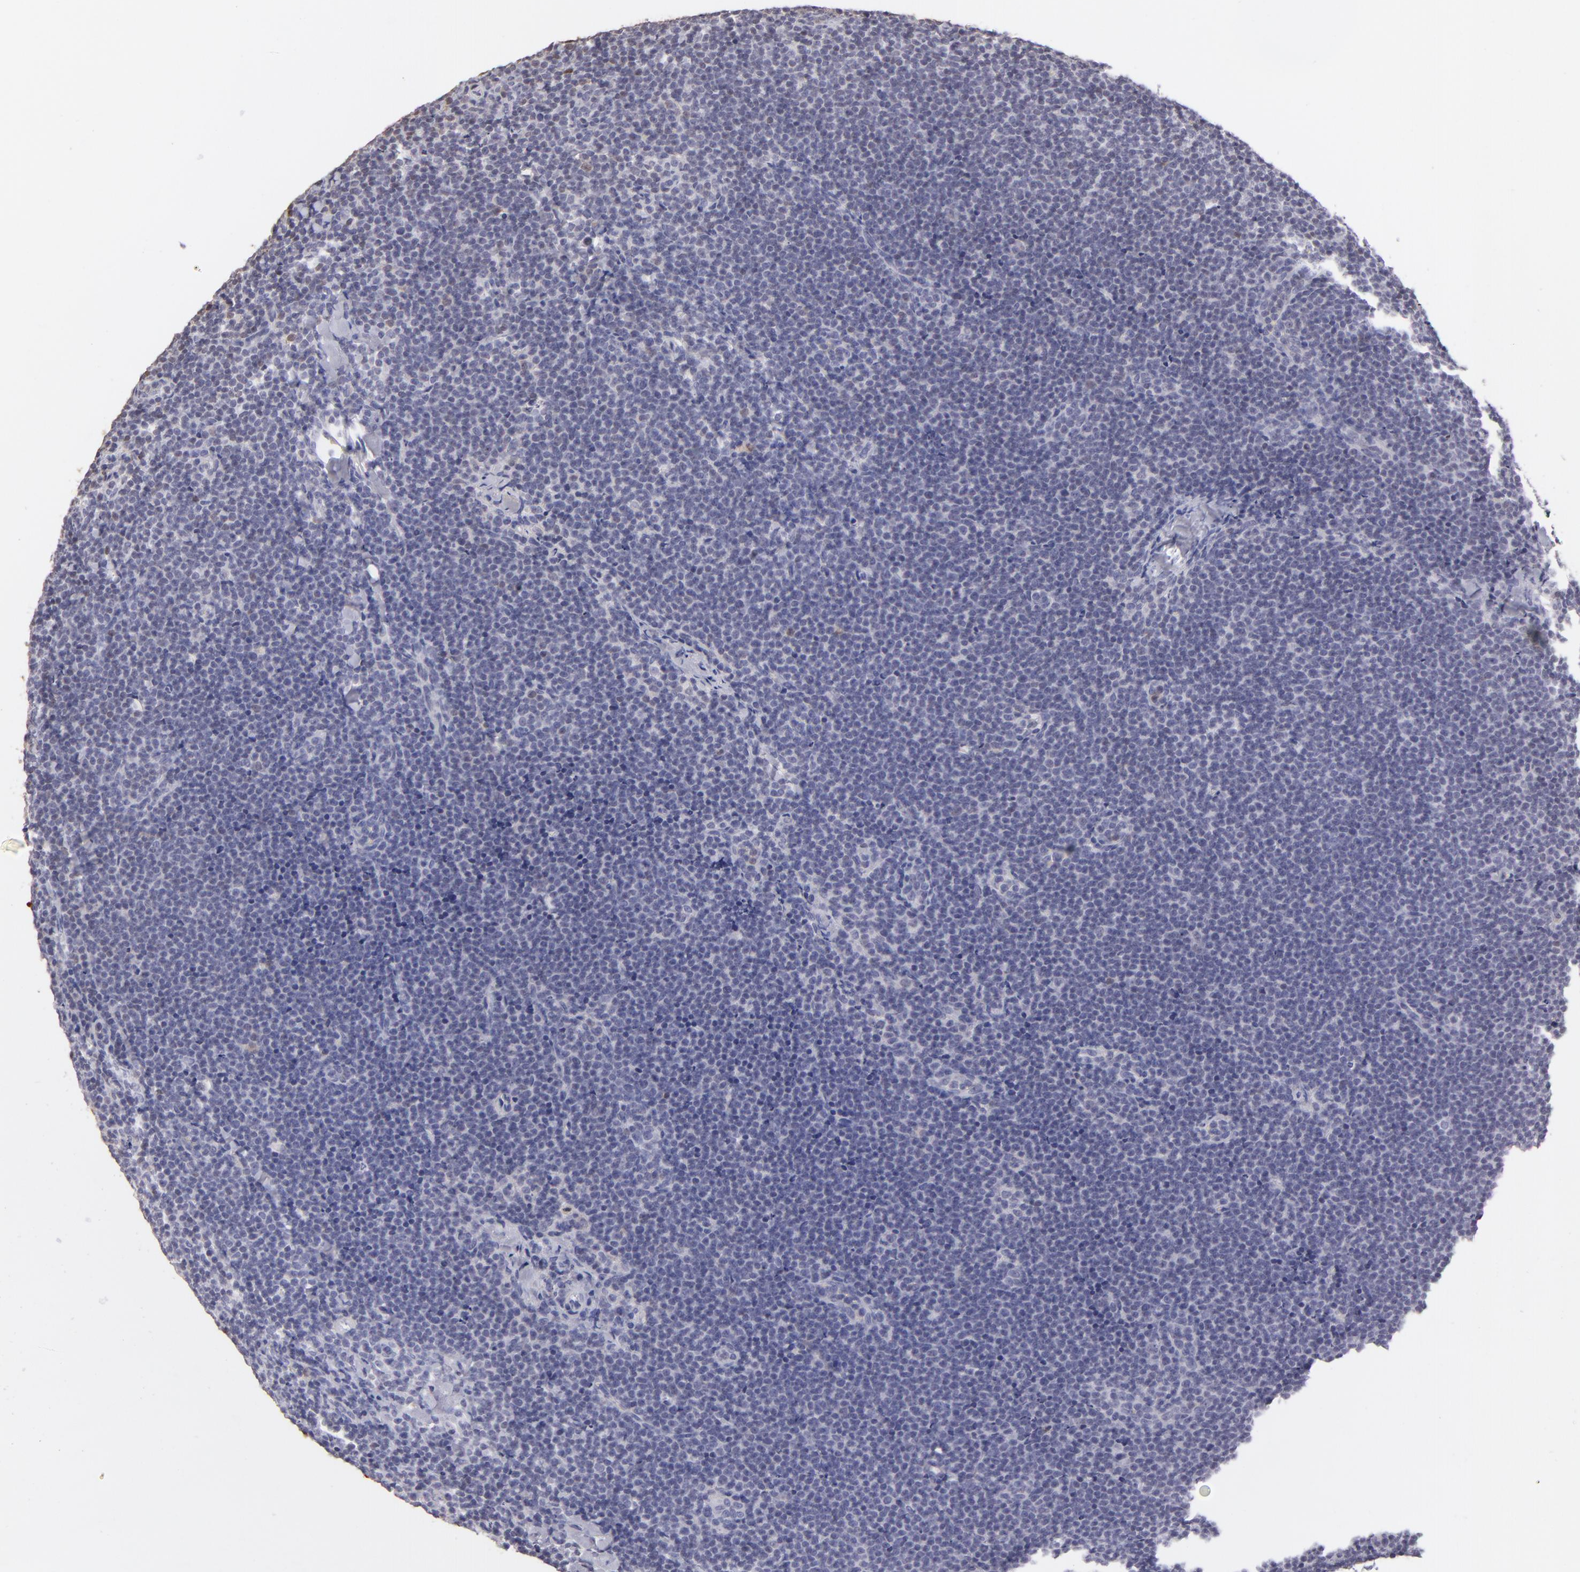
{"staining": {"intensity": "negative", "quantity": "none", "location": "none"}, "tissue": "lymphoma", "cell_type": "Tumor cells", "image_type": "cancer", "snomed": [{"axis": "morphology", "description": "Malignant lymphoma, non-Hodgkin's type, High grade"}, {"axis": "topography", "description": "Lymph node"}], "caption": "Immunohistochemistry micrograph of neoplastic tissue: lymphoma stained with DAB (3,3'-diaminobenzidine) displays no significant protein positivity in tumor cells.", "gene": "S100A2", "patient": {"sex": "female", "age": 58}}